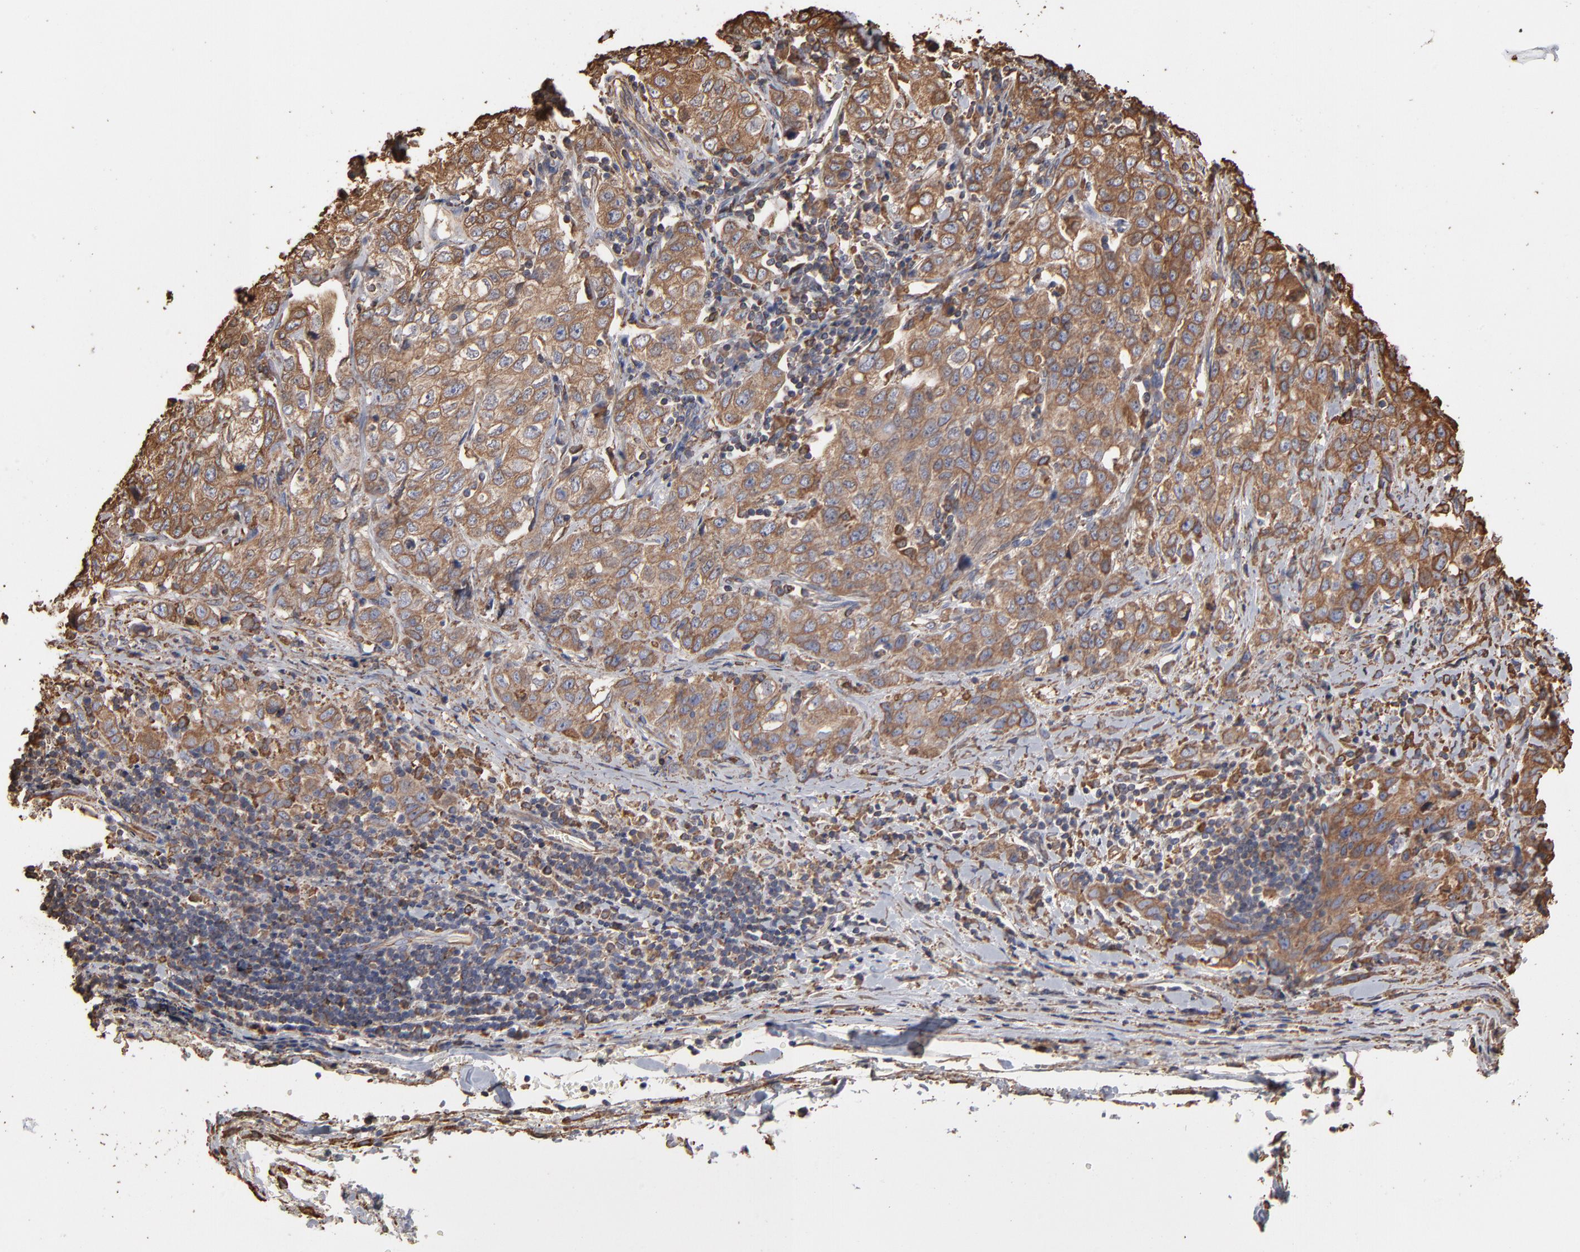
{"staining": {"intensity": "moderate", "quantity": ">75%", "location": "cytoplasmic/membranous"}, "tissue": "stomach cancer", "cell_type": "Tumor cells", "image_type": "cancer", "snomed": [{"axis": "morphology", "description": "Adenocarcinoma, NOS"}, {"axis": "topography", "description": "Stomach"}], "caption": "Stomach cancer stained with a brown dye displays moderate cytoplasmic/membranous positive staining in approximately >75% of tumor cells.", "gene": "PDIA3", "patient": {"sex": "male", "age": 48}}